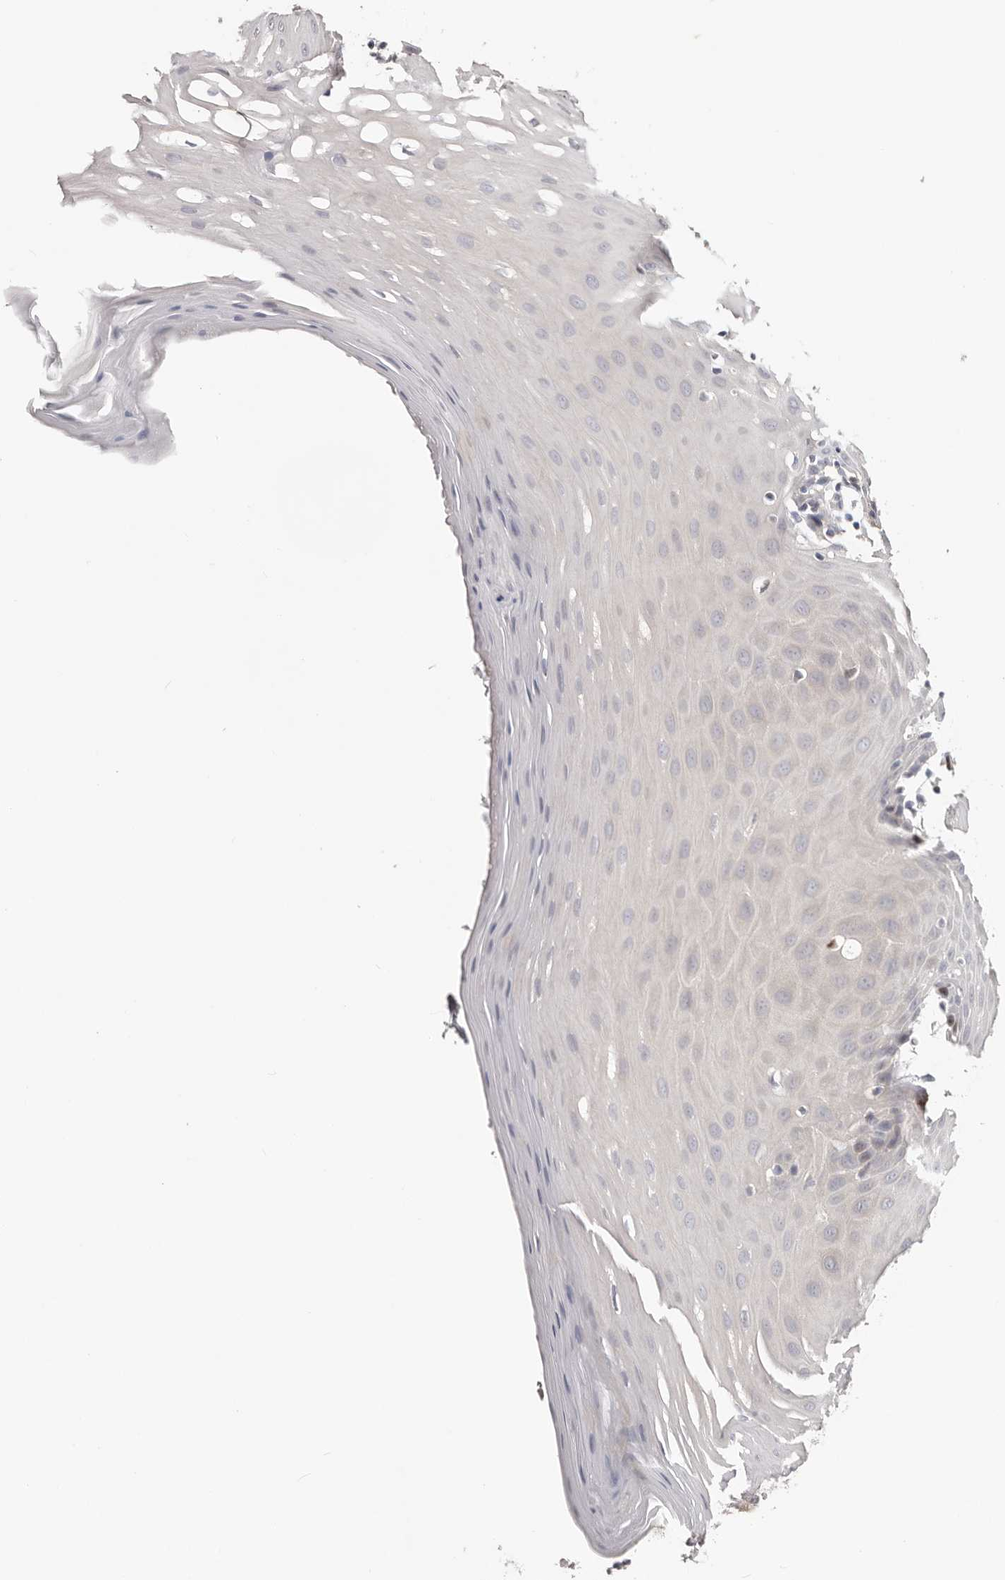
{"staining": {"intensity": "weak", "quantity": "<25%", "location": "nuclear"}, "tissue": "oral mucosa", "cell_type": "Squamous epithelial cells", "image_type": "normal", "snomed": [{"axis": "morphology", "description": "Normal tissue, NOS"}, {"axis": "morphology", "description": "Squamous cell carcinoma, NOS"}, {"axis": "topography", "description": "Skeletal muscle"}, {"axis": "topography", "description": "Oral tissue"}, {"axis": "topography", "description": "Salivary gland"}, {"axis": "topography", "description": "Head-Neck"}], "caption": "DAB (3,3'-diaminobenzidine) immunohistochemical staining of benign oral mucosa demonstrates no significant expression in squamous epithelial cells. (DAB (3,3'-diaminobenzidine) immunohistochemistry, high magnification).", "gene": "CCDC190", "patient": {"sex": "male", "age": 54}}